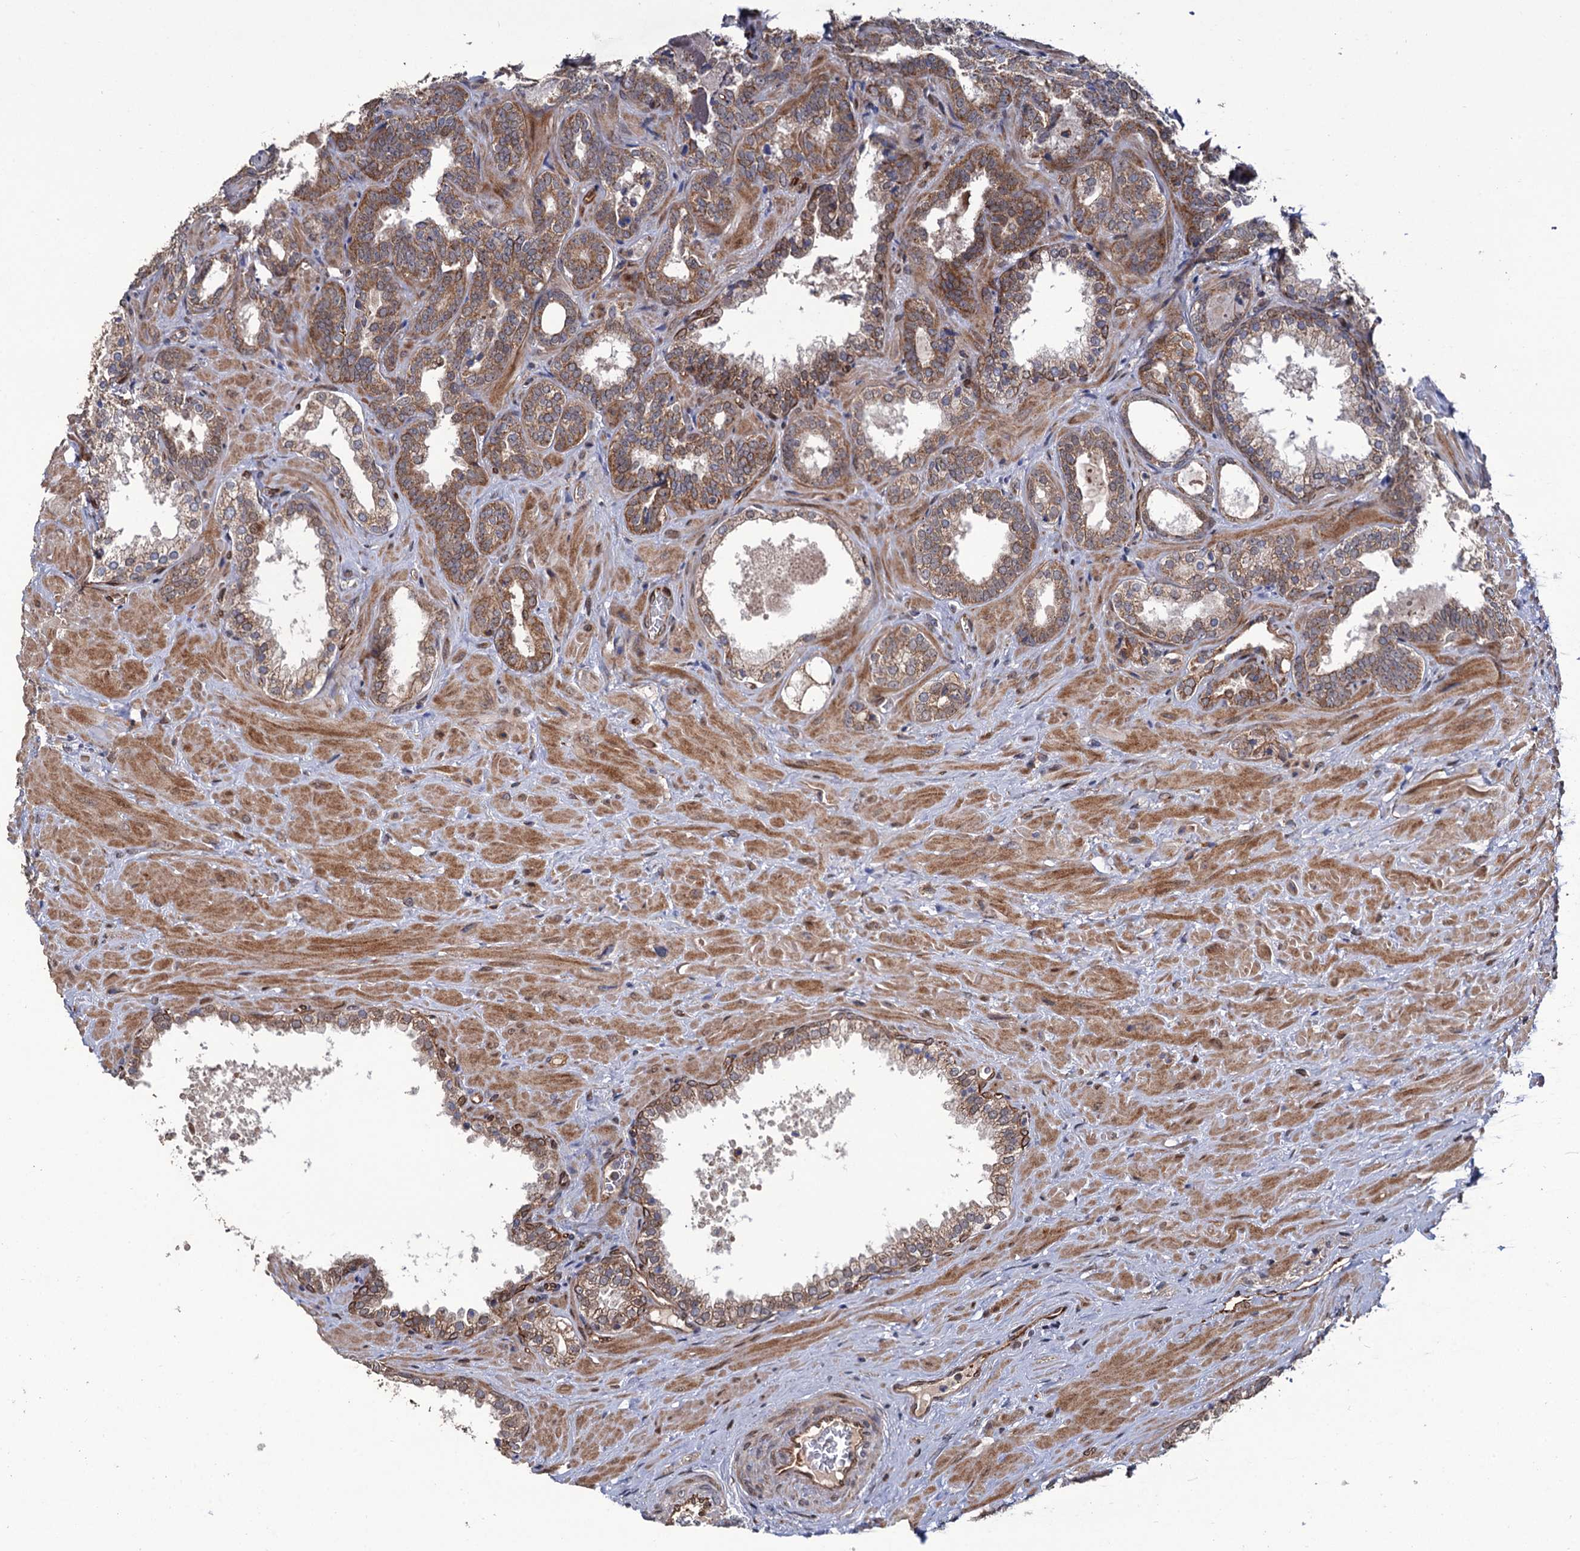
{"staining": {"intensity": "moderate", "quantity": ">75%", "location": "cytoplasmic/membranous"}, "tissue": "prostate cancer", "cell_type": "Tumor cells", "image_type": "cancer", "snomed": [{"axis": "morphology", "description": "Adenocarcinoma, High grade"}, {"axis": "topography", "description": "Prostate"}], "caption": "Protein staining of prostate cancer tissue reveals moderate cytoplasmic/membranous positivity in approximately >75% of tumor cells.", "gene": "LRRC63", "patient": {"sex": "male", "age": 64}}